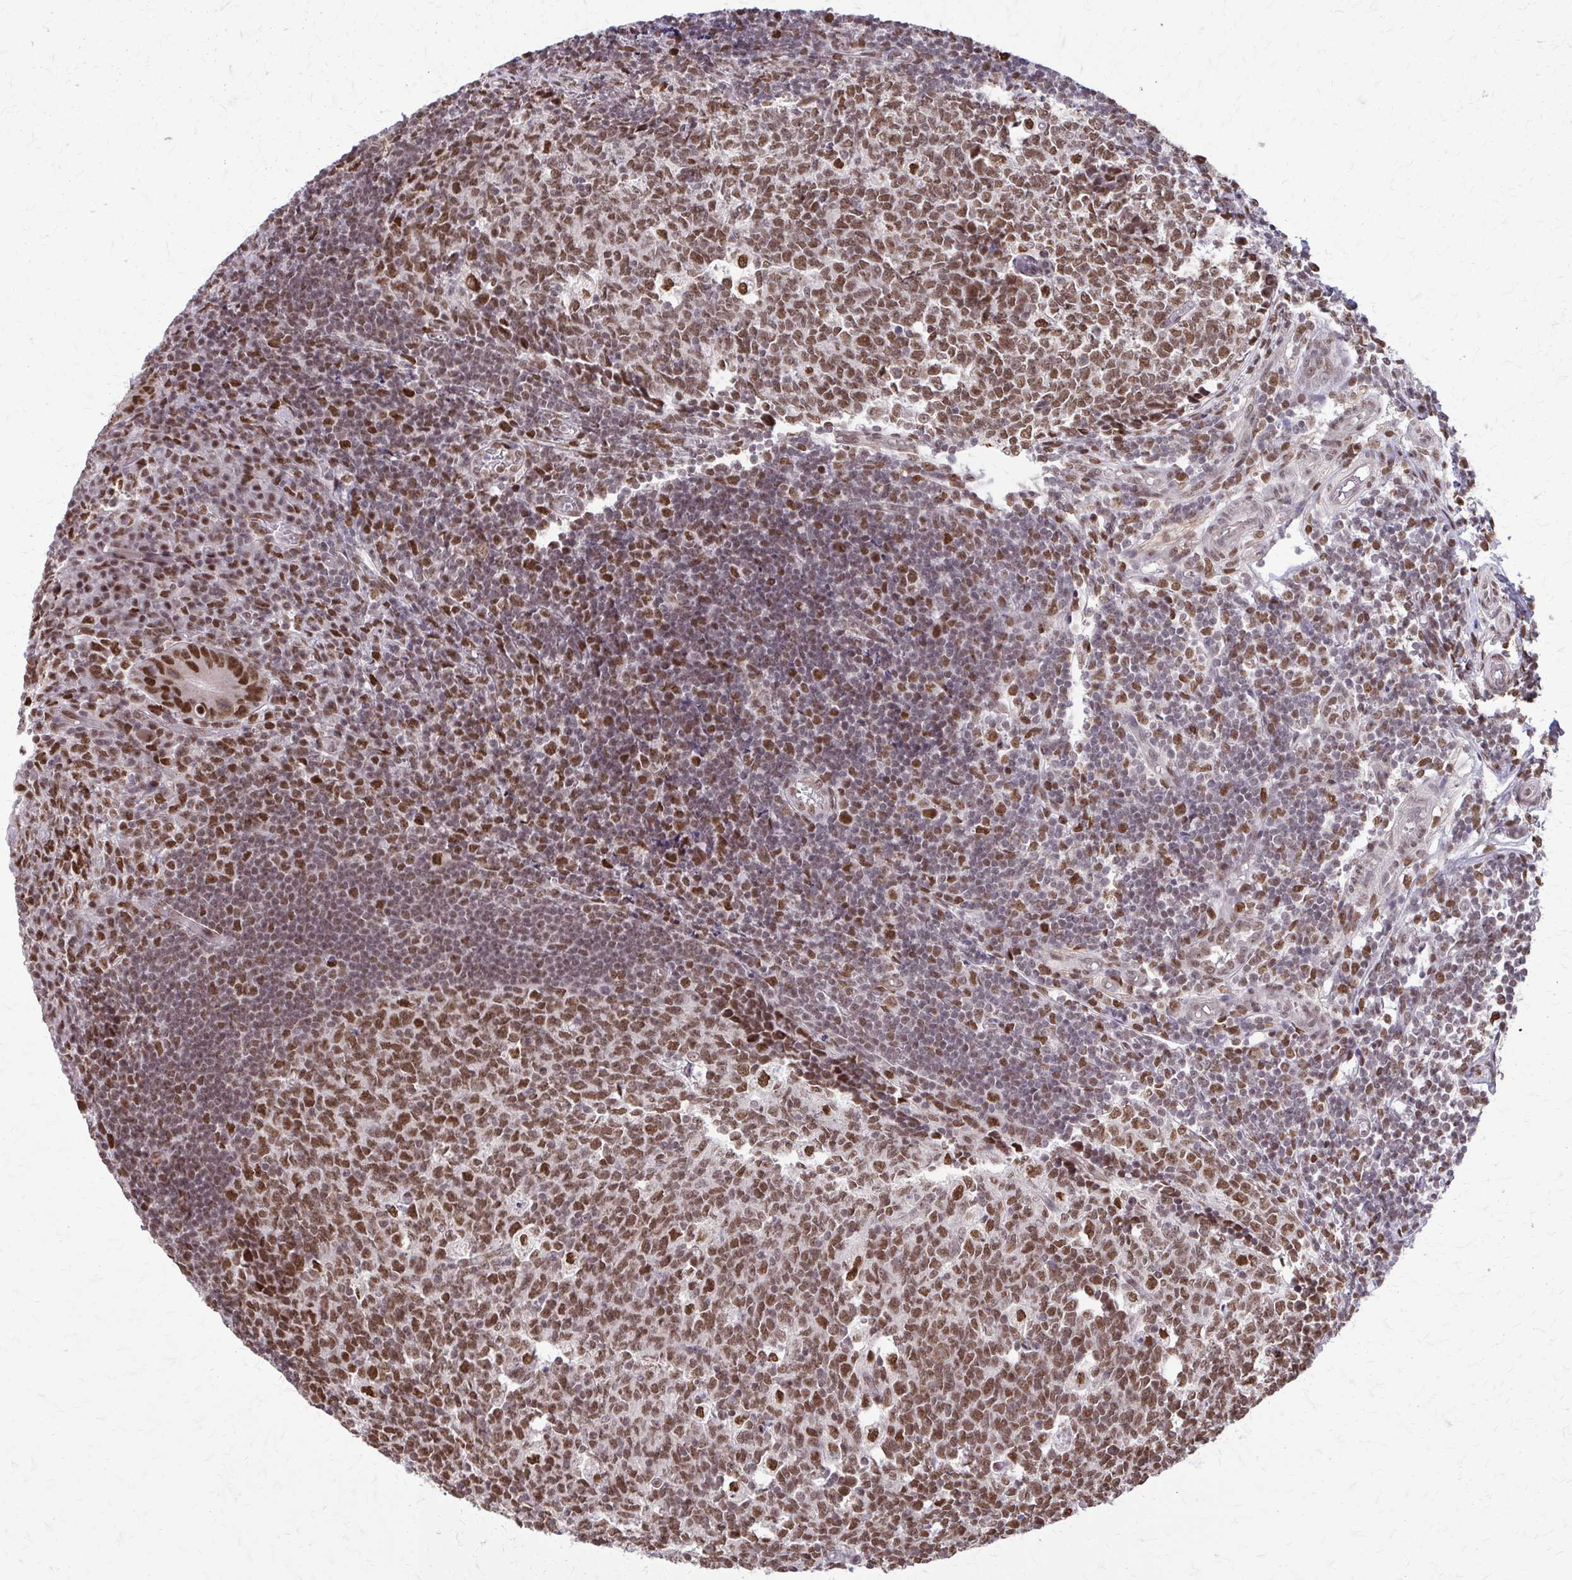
{"staining": {"intensity": "moderate", "quantity": ">75%", "location": "nuclear"}, "tissue": "appendix", "cell_type": "Glandular cells", "image_type": "normal", "snomed": [{"axis": "morphology", "description": "Normal tissue, NOS"}, {"axis": "topography", "description": "Appendix"}], "caption": "High-magnification brightfield microscopy of normal appendix stained with DAB (brown) and counterstained with hematoxylin (blue). glandular cells exhibit moderate nuclear positivity is appreciated in approximately>75% of cells.", "gene": "TTF1", "patient": {"sex": "male", "age": 18}}